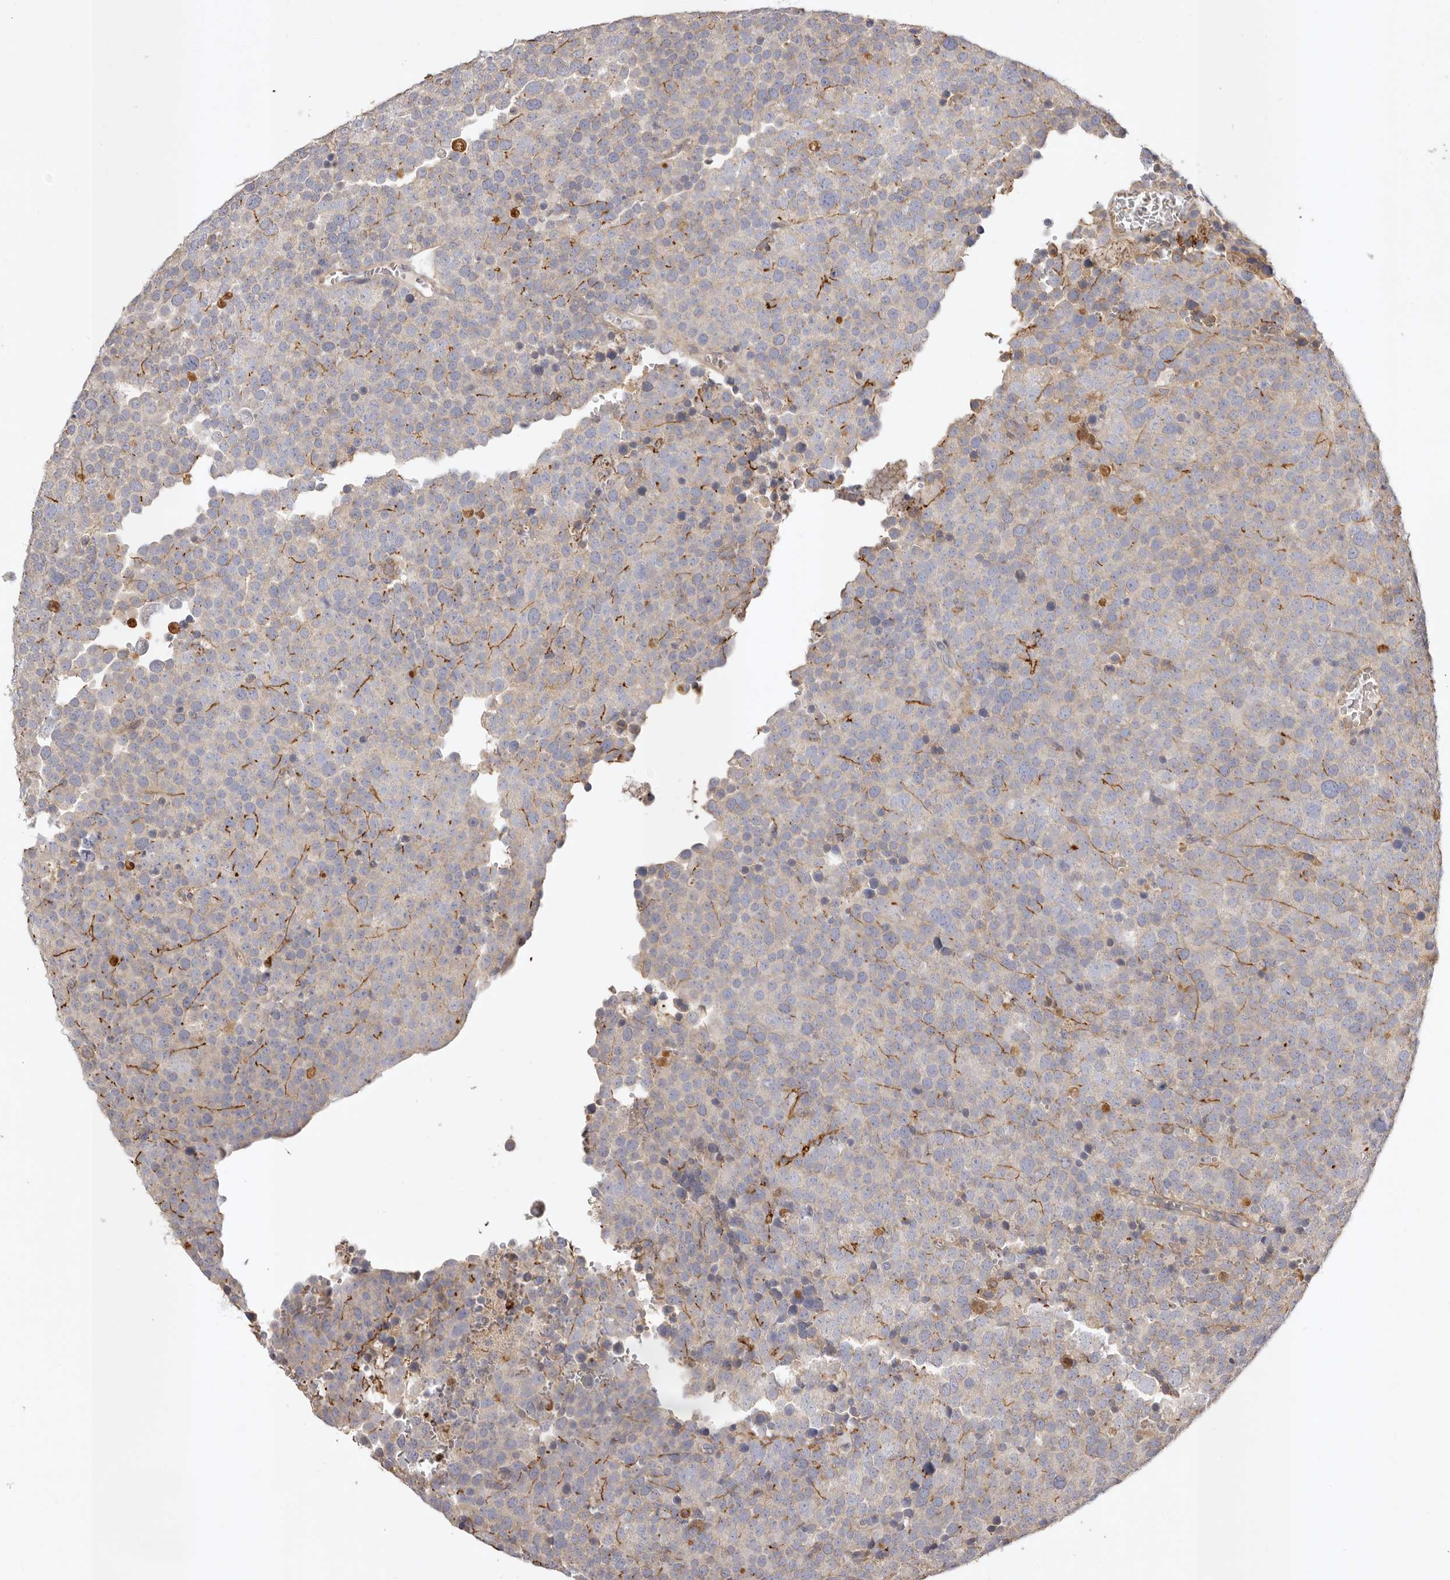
{"staining": {"intensity": "weak", "quantity": "<25%", "location": "cytoplasmic/membranous"}, "tissue": "testis cancer", "cell_type": "Tumor cells", "image_type": "cancer", "snomed": [{"axis": "morphology", "description": "Seminoma, NOS"}, {"axis": "topography", "description": "Testis"}], "caption": "IHC micrograph of neoplastic tissue: human testis cancer stained with DAB (3,3'-diaminobenzidine) demonstrates no significant protein positivity in tumor cells.", "gene": "ADAMTS9", "patient": {"sex": "male", "age": 71}}